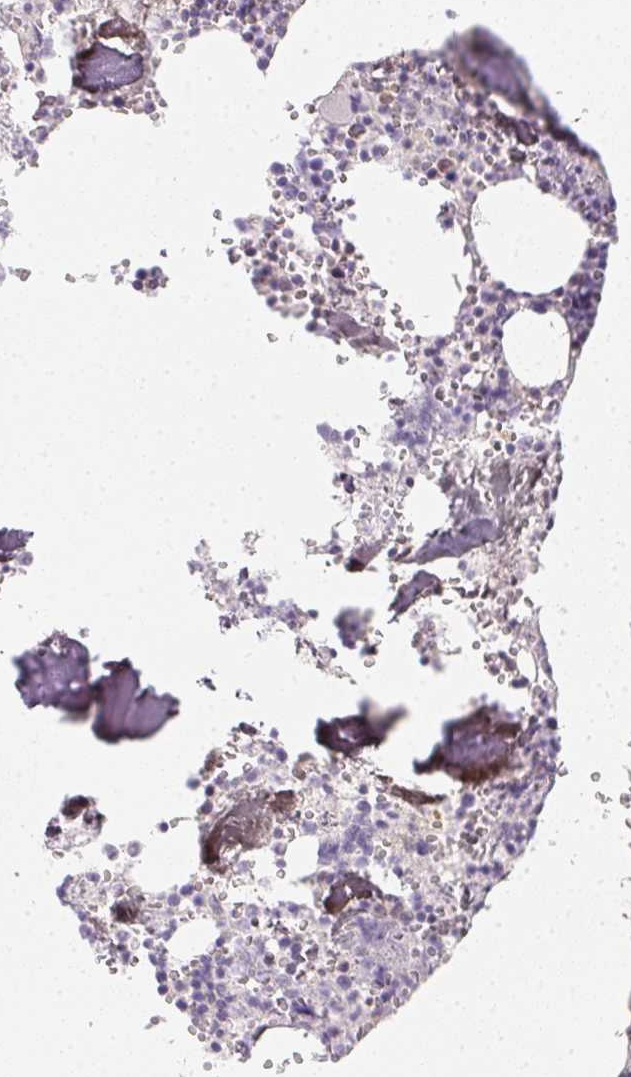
{"staining": {"intensity": "weak", "quantity": "<25%", "location": "cytoplasmic/membranous"}, "tissue": "bone marrow", "cell_type": "Hematopoietic cells", "image_type": "normal", "snomed": [{"axis": "morphology", "description": "Normal tissue, NOS"}, {"axis": "topography", "description": "Bone marrow"}], "caption": "An immunohistochemistry (IHC) histopathology image of unremarkable bone marrow is shown. There is no staining in hematopoietic cells of bone marrow. (DAB IHC visualized using brightfield microscopy, high magnification).", "gene": "SOAT1", "patient": {"sex": "male", "age": 54}}